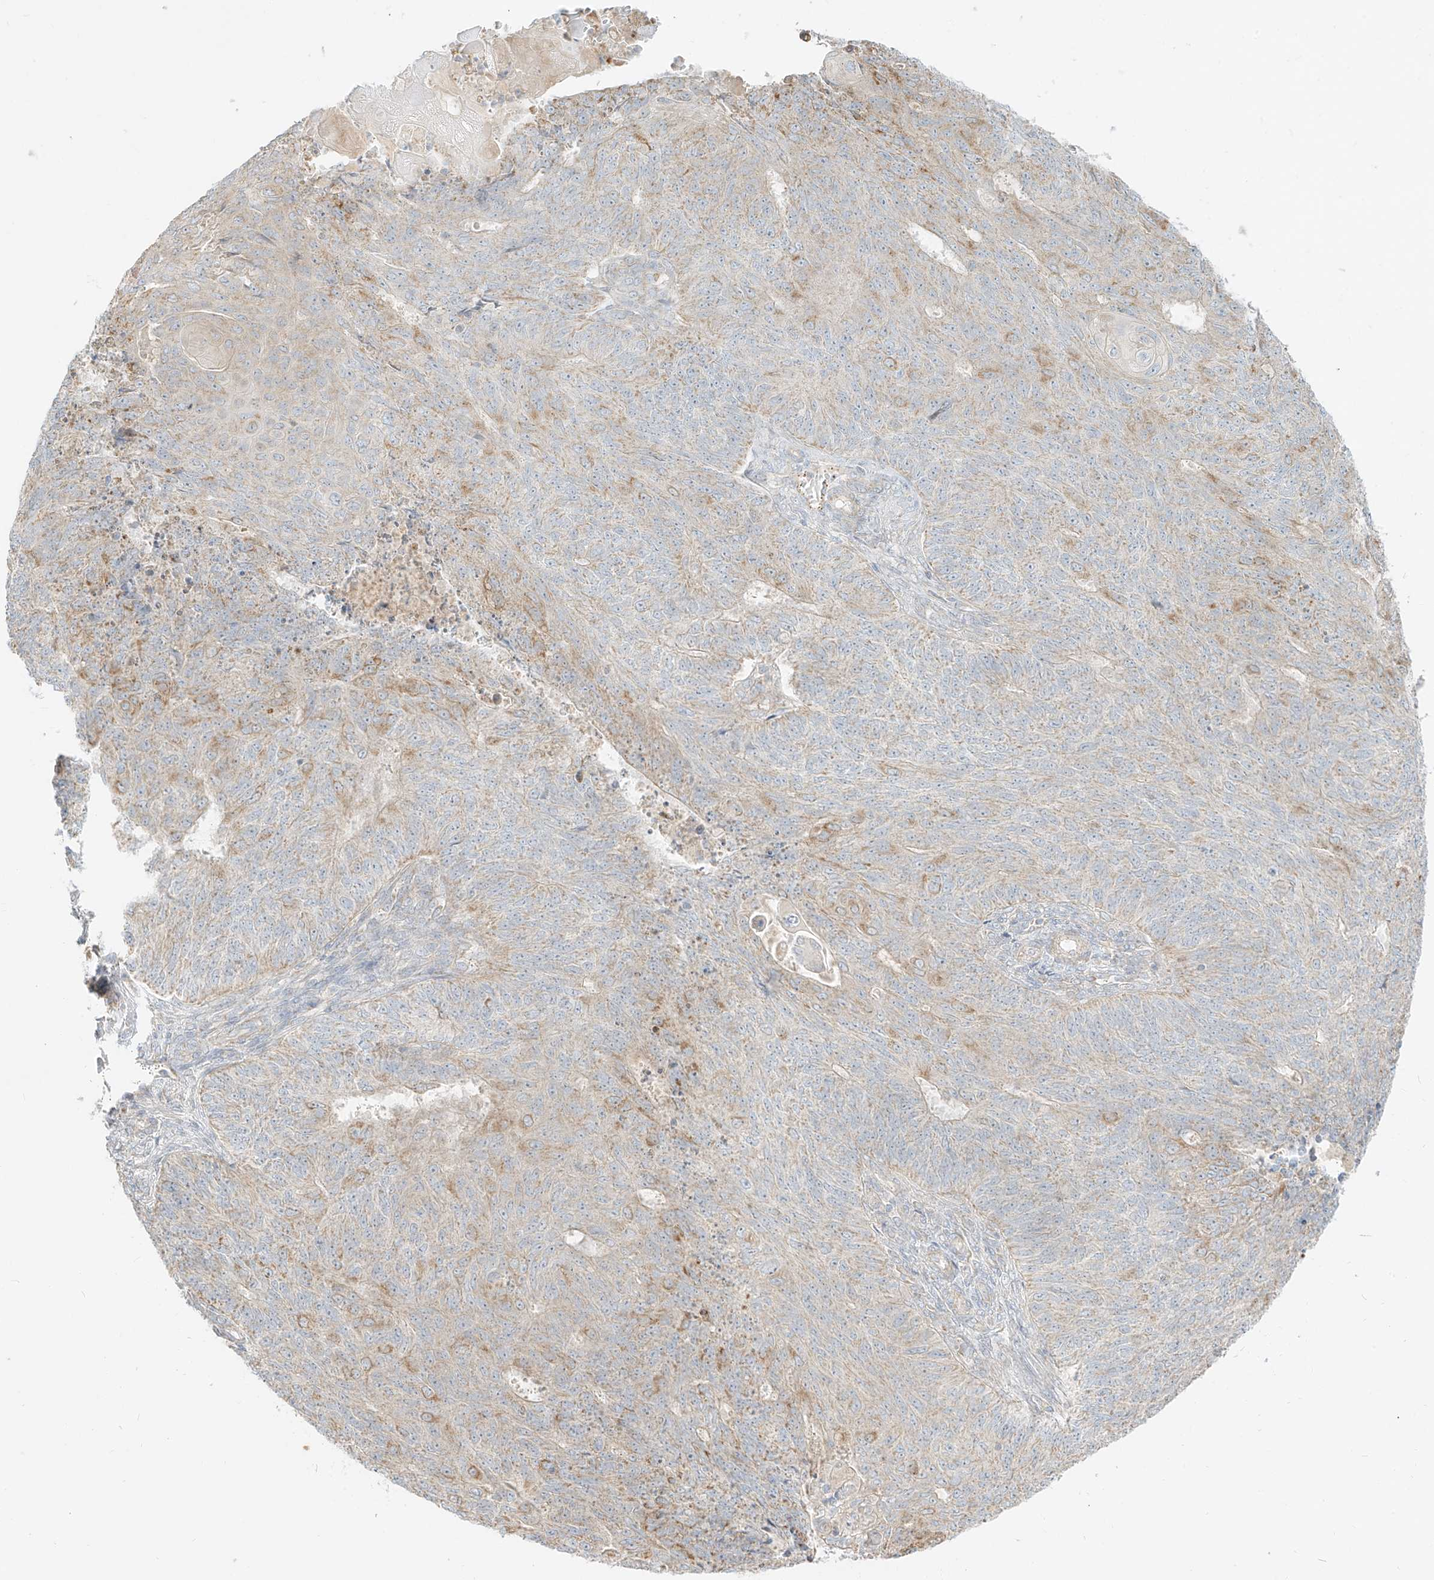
{"staining": {"intensity": "weak", "quantity": "25%-75%", "location": "cytoplasmic/membranous"}, "tissue": "endometrial cancer", "cell_type": "Tumor cells", "image_type": "cancer", "snomed": [{"axis": "morphology", "description": "Adenocarcinoma, NOS"}, {"axis": "topography", "description": "Endometrium"}], "caption": "The histopathology image exhibits a brown stain indicating the presence of a protein in the cytoplasmic/membranous of tumor cells in endometrial cancer (adenocarcinoma).", "gene": "ZIM3", "patient": {"sex": "female", "age": 32}}